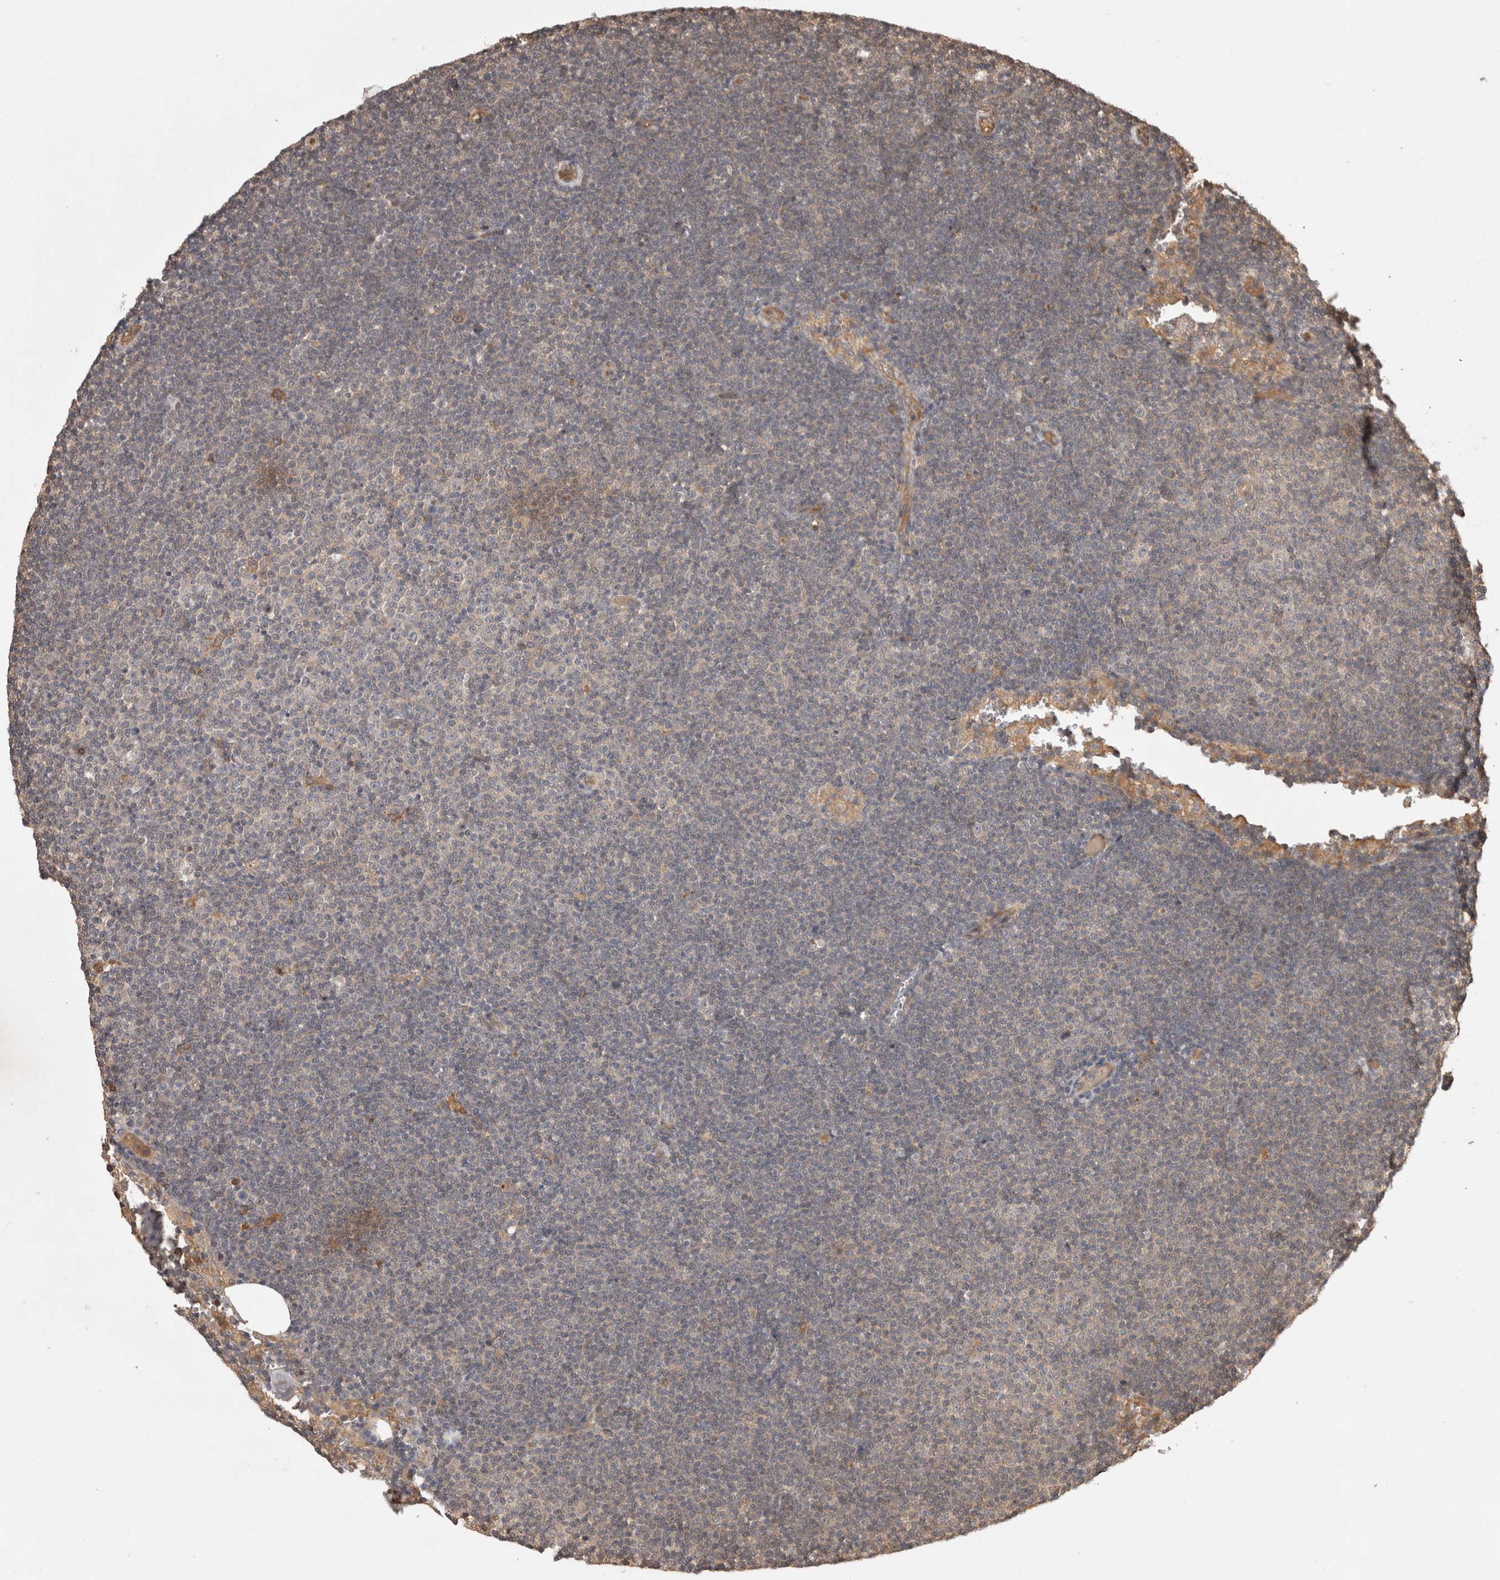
{"staining": {"intensity": "negative", "quantity": "none", "location": "none"}, "tissue": "lymphoma", "cell_type": "Tumor cells", "image_type": "cancer", "snomed": [{"axis": "morphology", "description": "Malignant lymphoma, non-Hodgkin's type, Low grade"}, {"axis": "topography", "description": "Lymph node"}], "caption": "Tumor cells show no significant protein expression in lymphoma.", "gene": "PRMT3", "patient": {"sex": "female", "age": 53}}